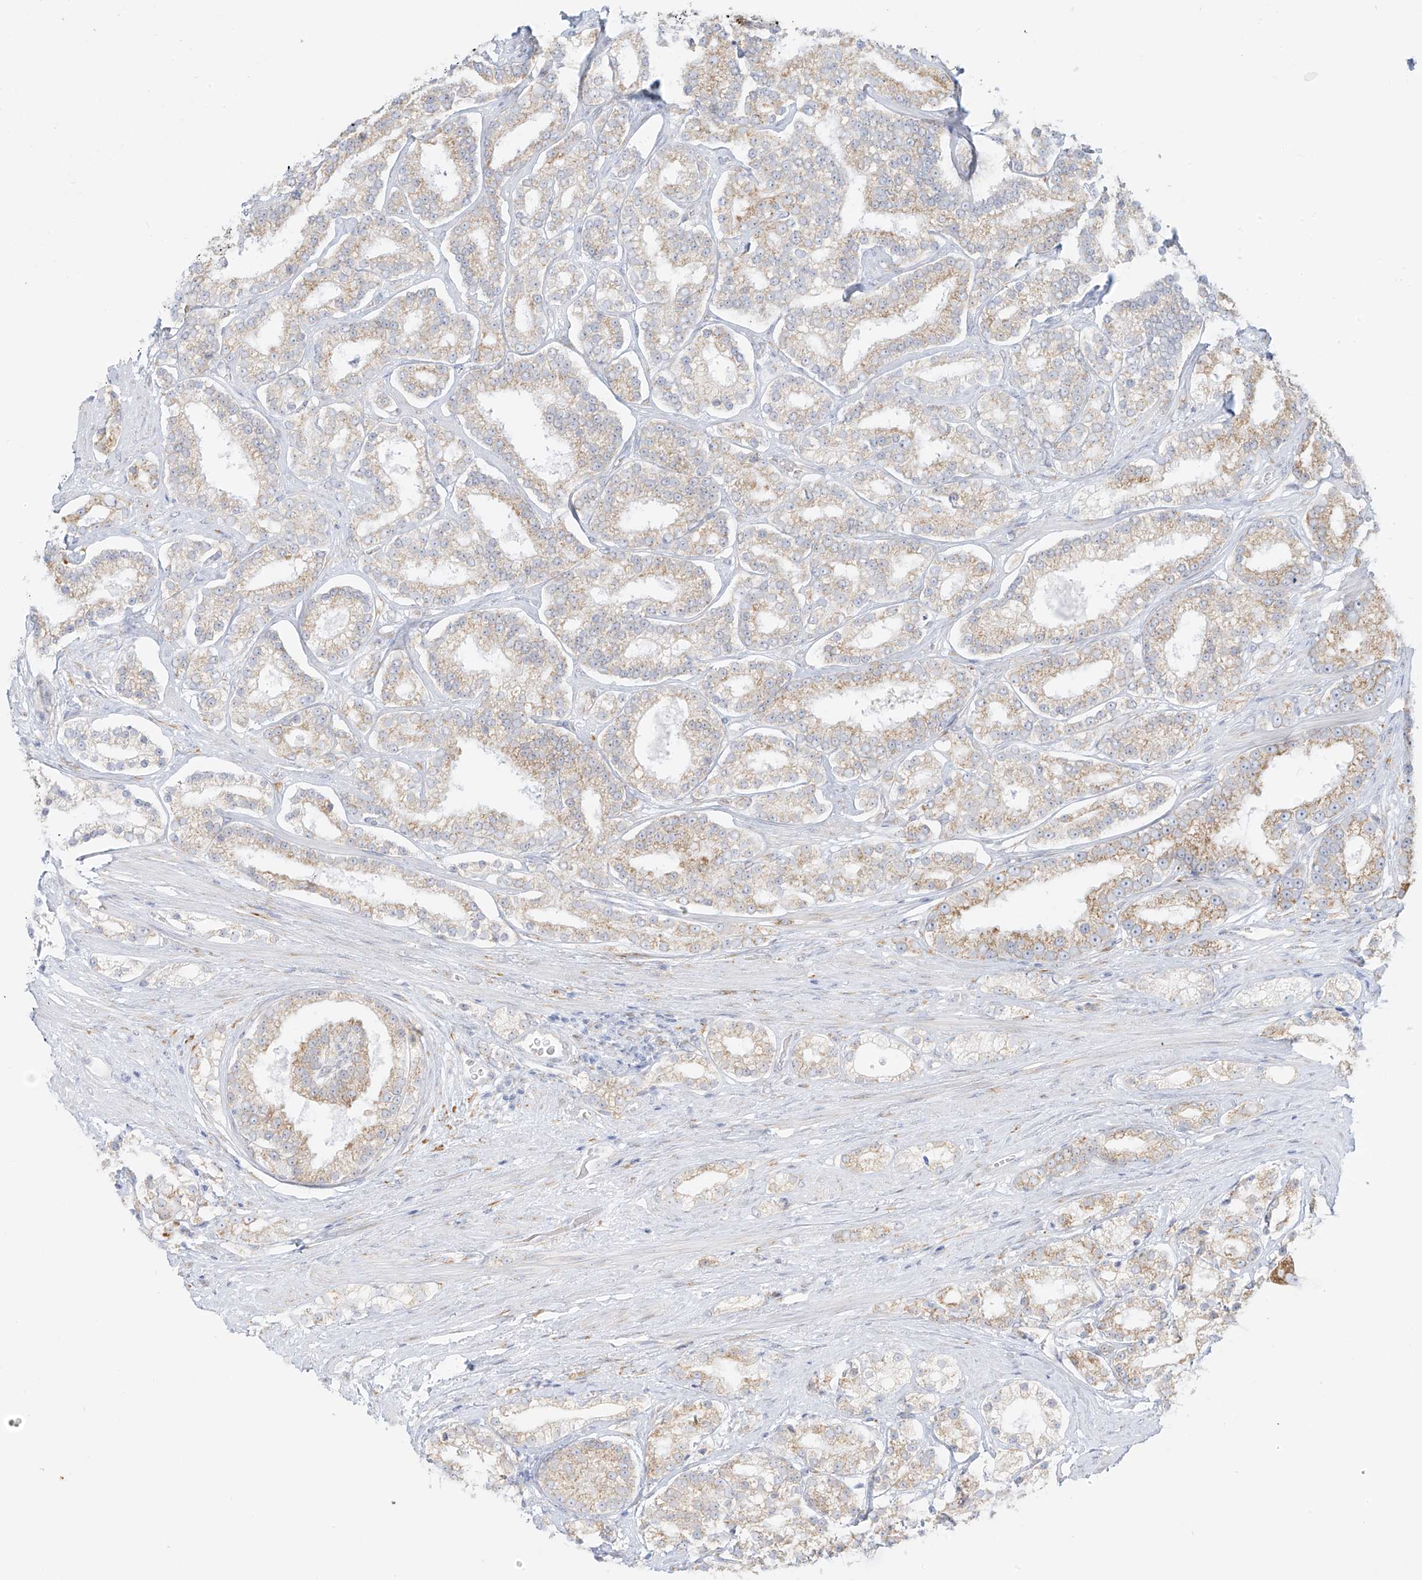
{"staining": {"intensity": "weak", "quantity": ">75%", "location": "cytoplasmic/membranous"}, "tissue": "prostate cancer", "cell_type": "Tumor cells", "image_type": "cancer", "snomed": [{"axis": "morphology", "description": "Normal tissue, NOS"}, {"axis": "morphology", "description": "Adenocarcinoma, High grade"}, {"axis": "topography", "description": "Prostate"}], "caption": "Weak cytoplasmic/membranous protein expression is identified in approximately >75% of tumor cells in prostate high-grade adenocarcinoma.", "gene": "LRRC59", "patient": {"sex": "male", "age": 83}}